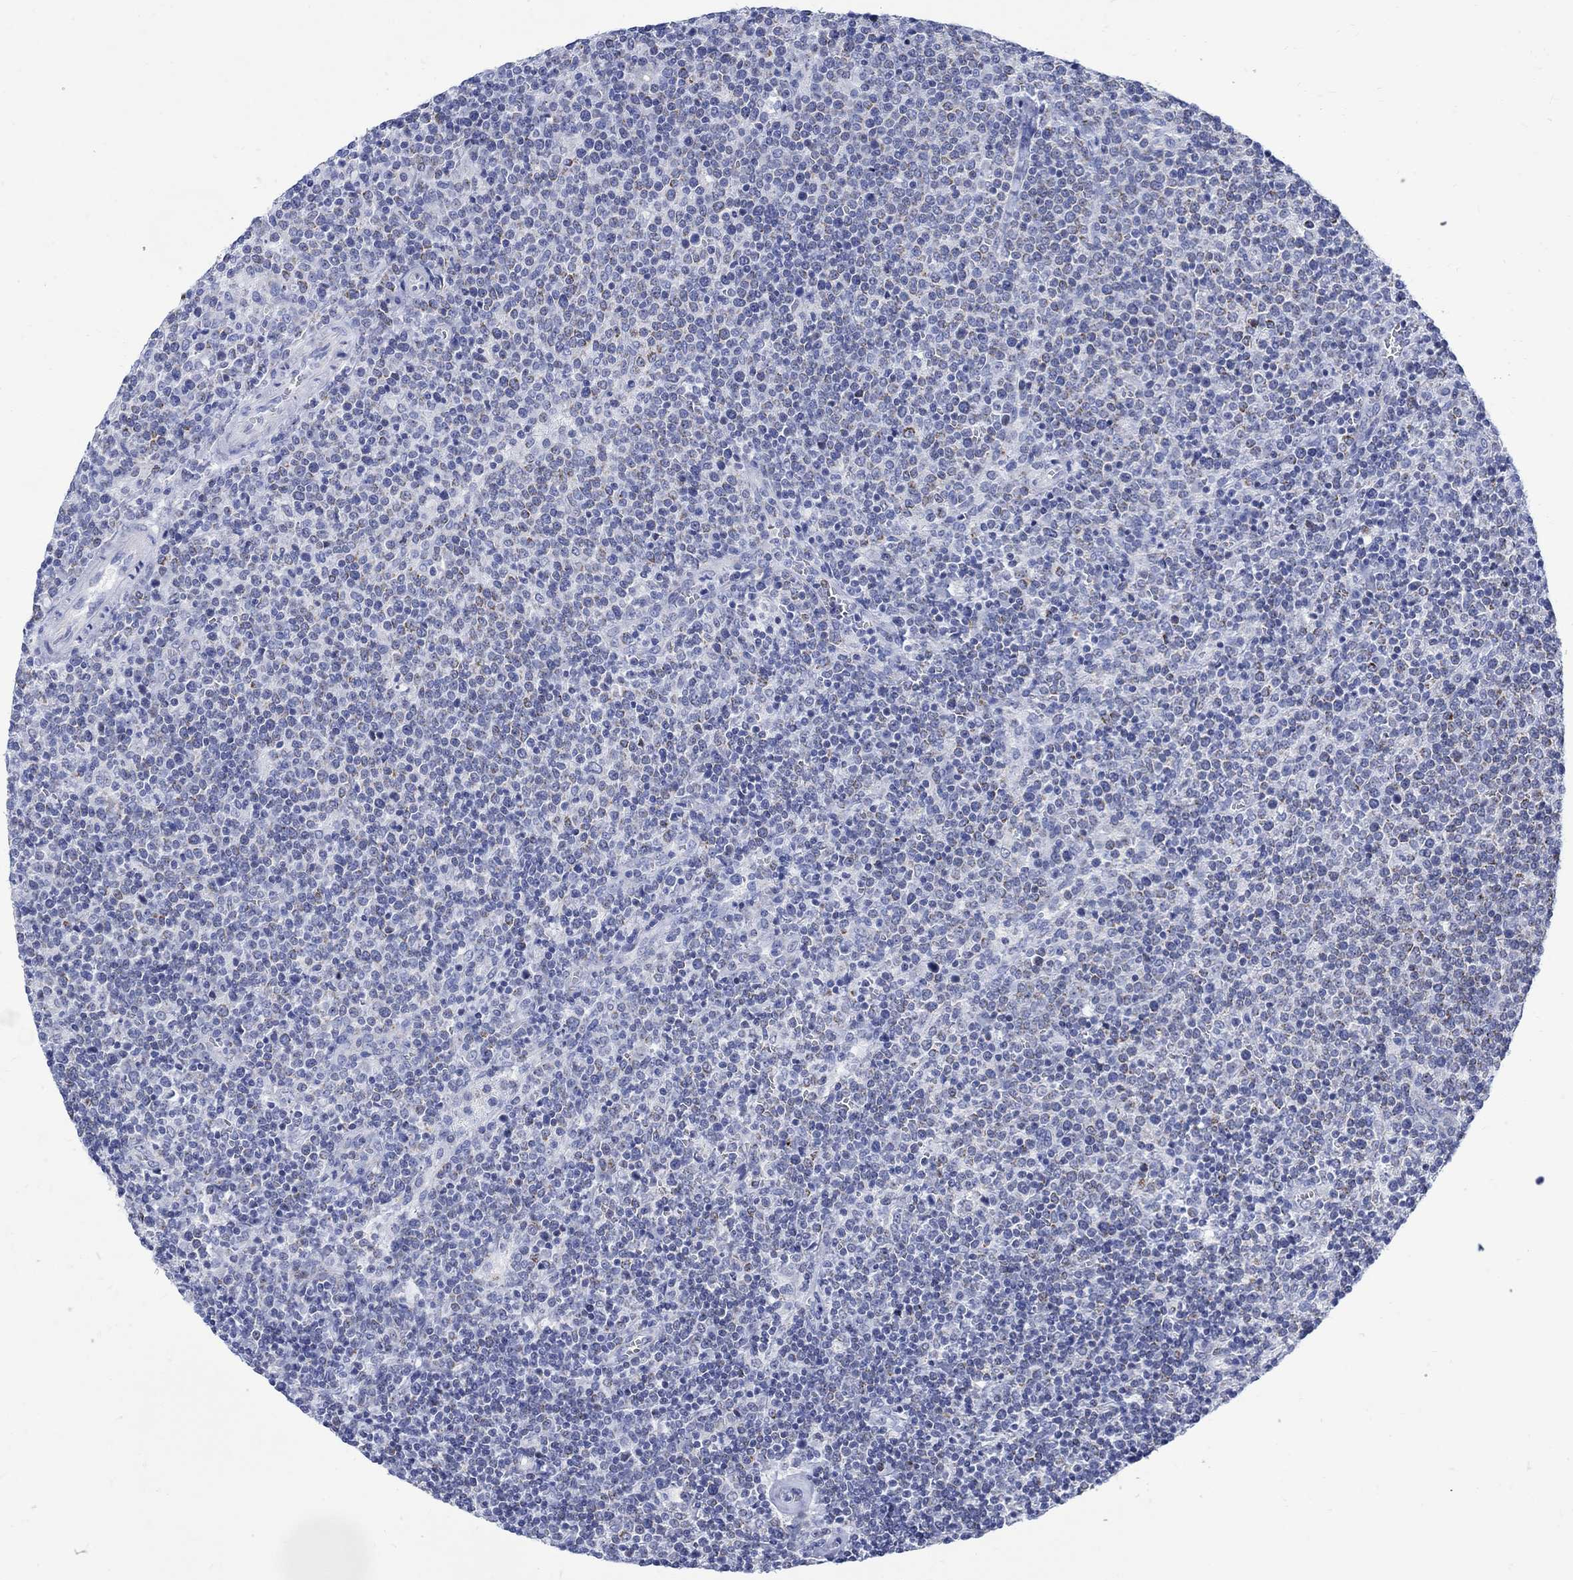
{"staining": {"intensity": "moderate", "quantity": "25%-75%", "location": "cytoplasmic/membranous"}, "tissue": "lymphoma", "cell_type": "Tumor cells", "image_type": "cancer", "snomed": [{"axis": "morphology", "description": "Malignant lymphoma, non-Hodgkin's type, High grade"}, {"axis": "topography", "description": "Lymph node"}], "caption": "IHC histopathology image of neoplastic tissue: high-grade malignant lymphoma, non-Hodgkin's type stained using immunohistochemistry (IHC) reveals medium levels of moderate protein expression localized specifically in the cytoplasmic/membranous of tumor cells, appearing as a cytoplasmic/membranous brown color.", "gene": "CPLX2", "patient": {"sex": "male", "age": 61}}